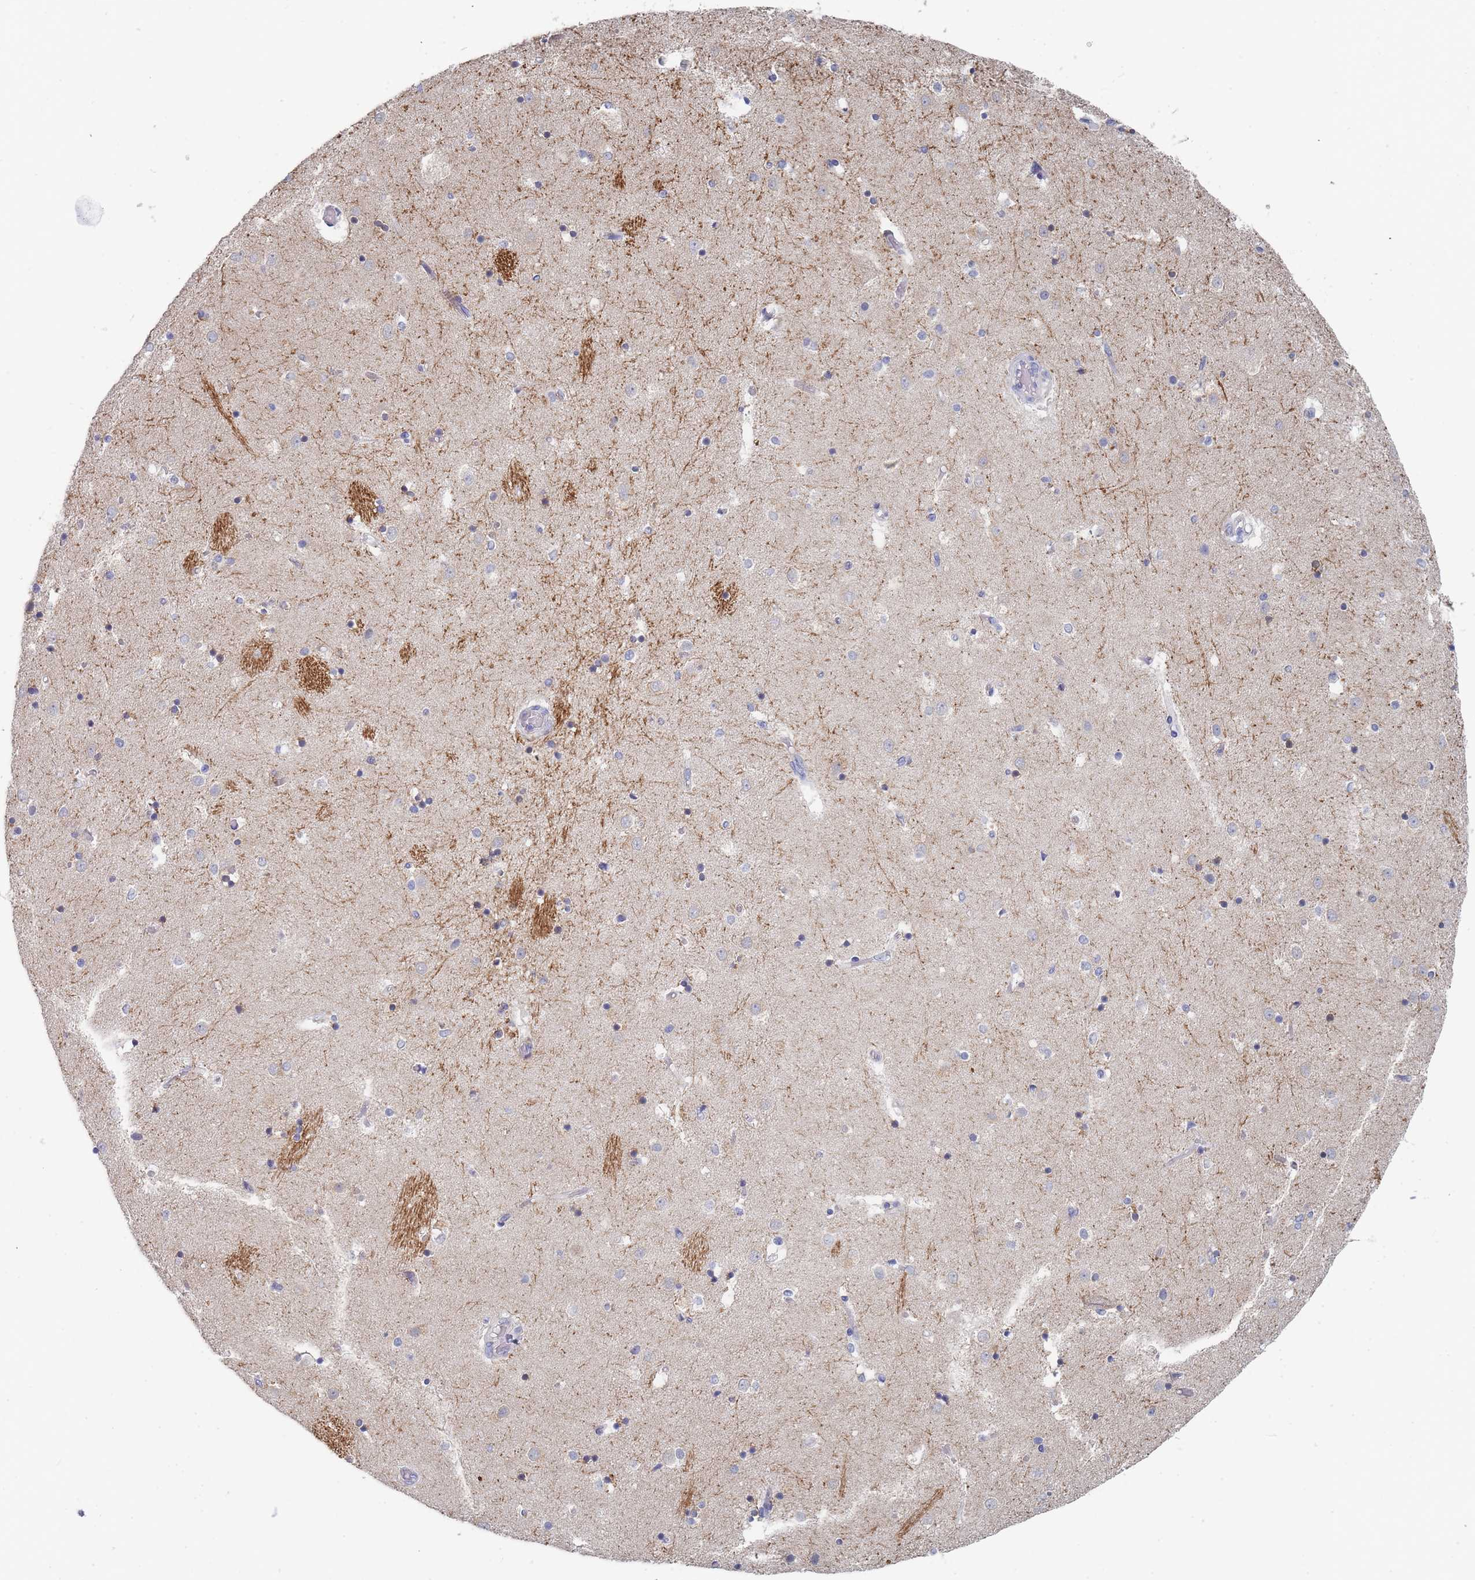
{"staining": {"intensity": "negative", "quantity": "none", "location": "none"}, "tissue": "caudate", "cell_type": "Glial cells", "image_type": "normal", "snomed": [{"axis": "morphology", "description": "Normal tissue, NOS"}, {"axis": "topography", "description": "Lateral ventricle wall"}], "caption": "This histopathology image is of benign caudate stained with IHC to label a protein in brown with the nuclei are counter-stained blue. There is no expression in glial cells.", "gene": "ACAD11", "patient": {"sex": "female", "age": 52}}